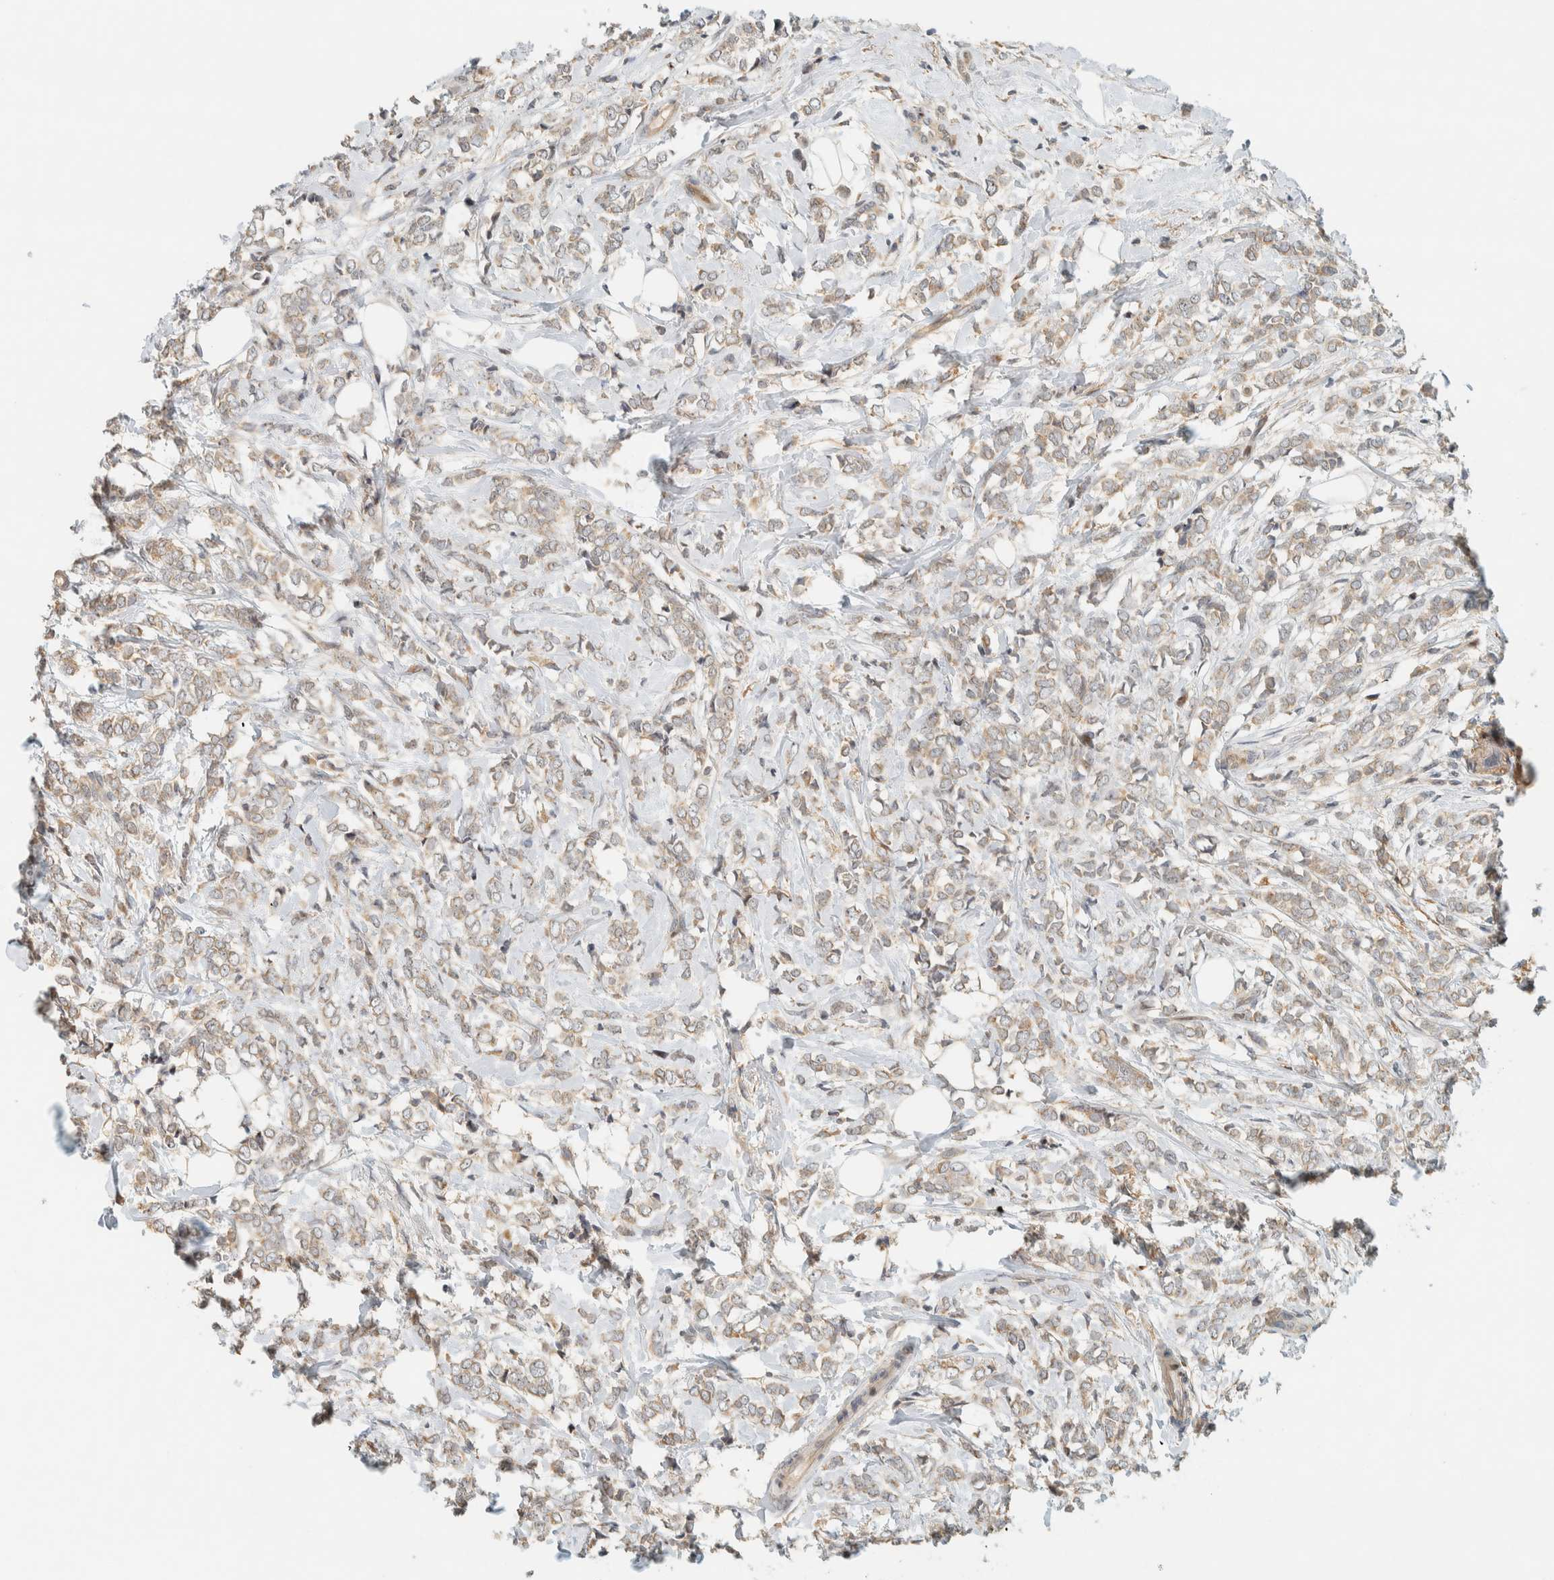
{"staining": {"intensity": "weak", "quantity": ">75%", "location": "cytoplasmic/membranous"}, "tissue": "breast cancer", "cell_type": "Tumor cells", "image_type": "cancer", "snomed": [{"axis": "morphology", "description": "Normal tissue, NOS"}, {"axis": "morphology", "description": "Lobular carcinoma"}, {"axis": "topography", "description": "Breast"}], "caption": "Breast lobular carcinoma tissue exhibits weak cytoplasmic/membranous expression in about >75% of tumor cells", "gene": "CCDC171", "patient": {"sex": "female", "age": 47}}